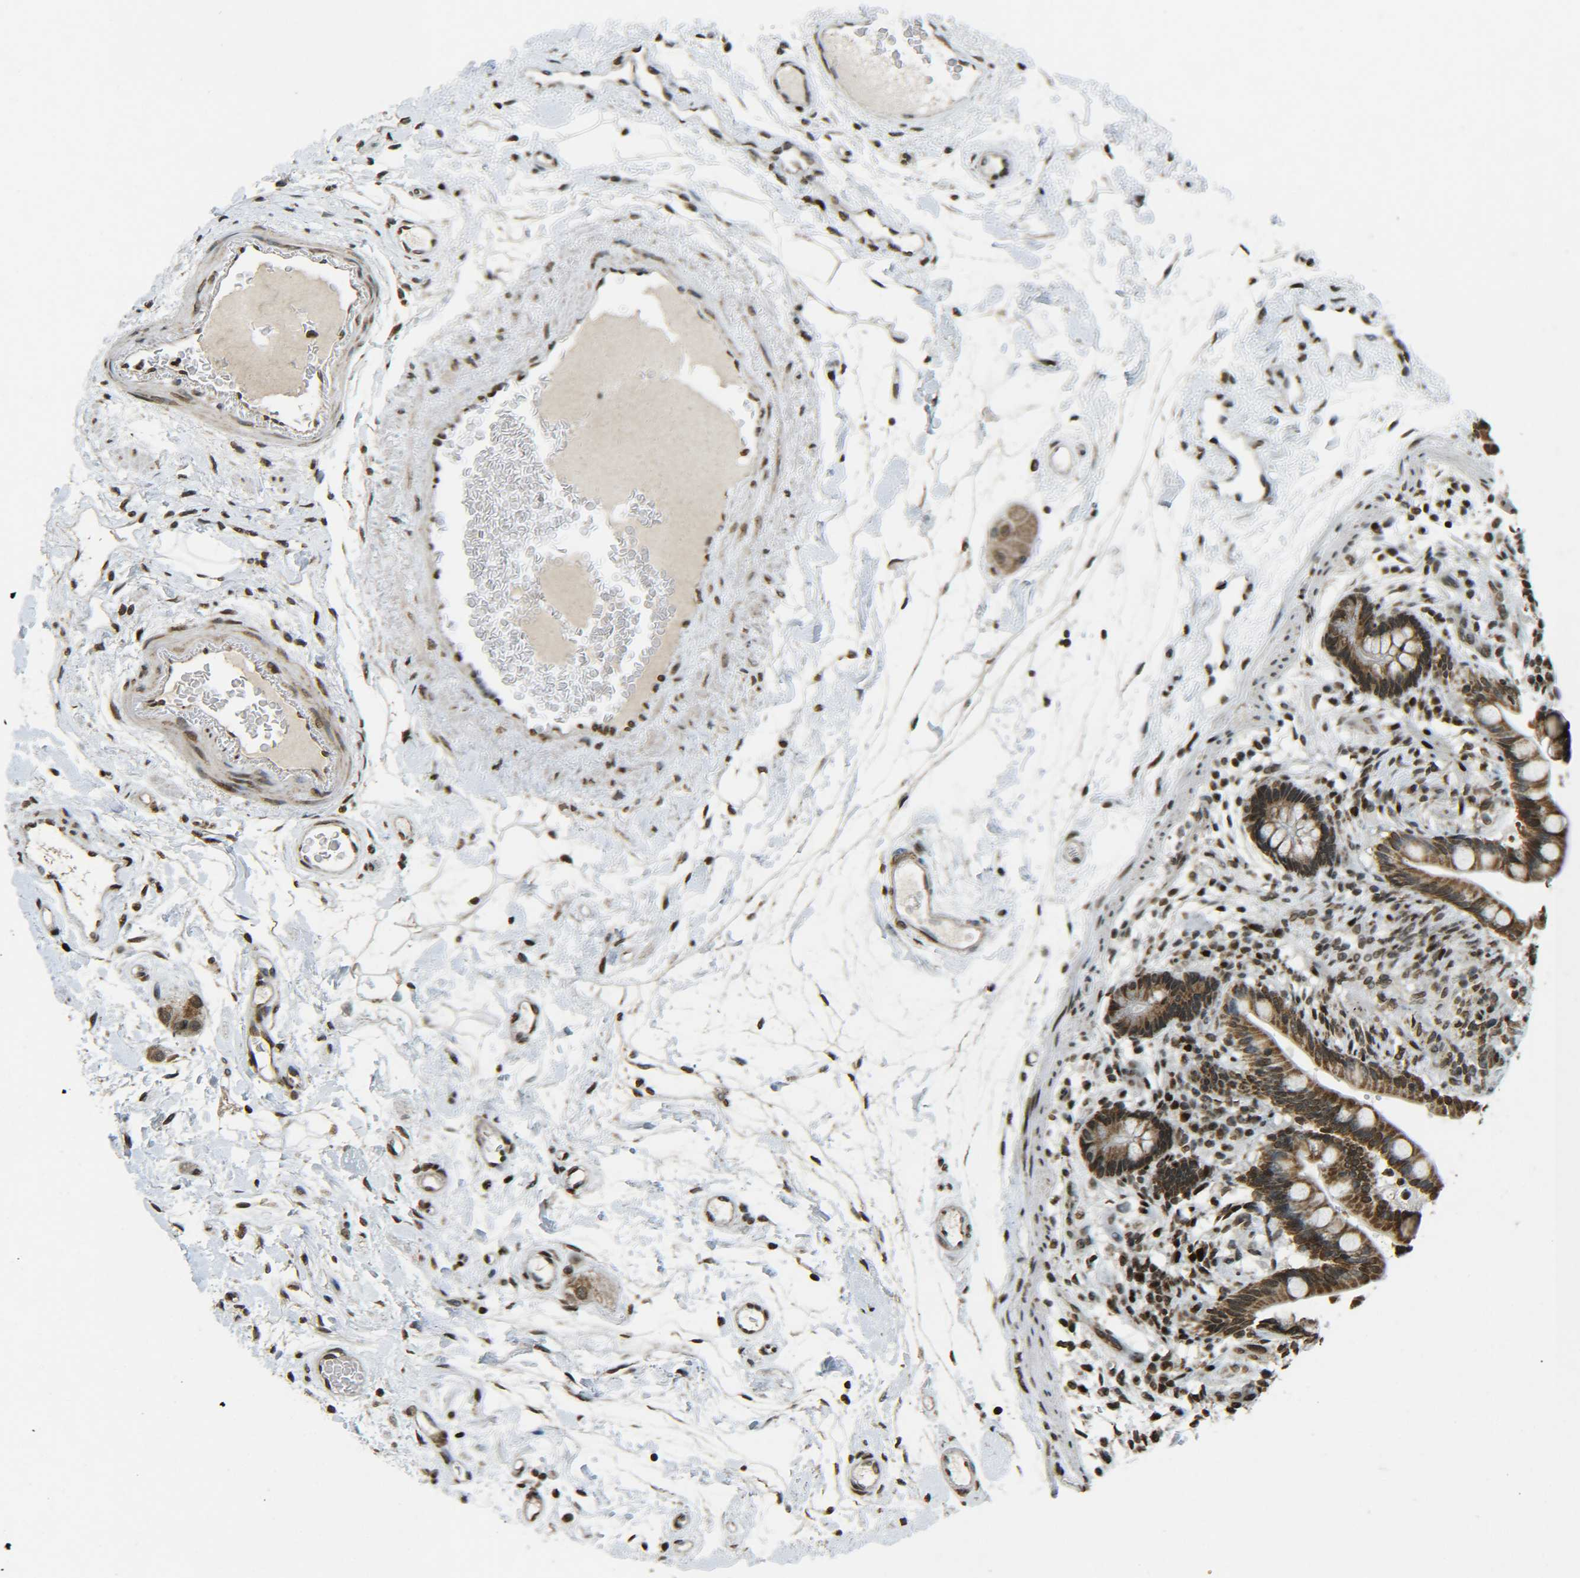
{"staining": {"intensity": "moderate", "quantity": ">75%", "location": "nuclear"}, "tissue": "colon", "cell_type": "Endothelial cells", "image_type": "normal", "snomed": [{"axis": "morphology", "description": "Normal tissue, NOS"}, {"axis": "topography", "description": "Colon"}], "caption": "Immunohistochemical staining of benign colon reveals medium levels of moderate nuclear staining in approximately >75% of endothelial cells. (DAB IHC, brown staining for protein, blue staining for nuclei).", "gene": "NEUROG2", "patient": {"sex": "male", "age": 73}}